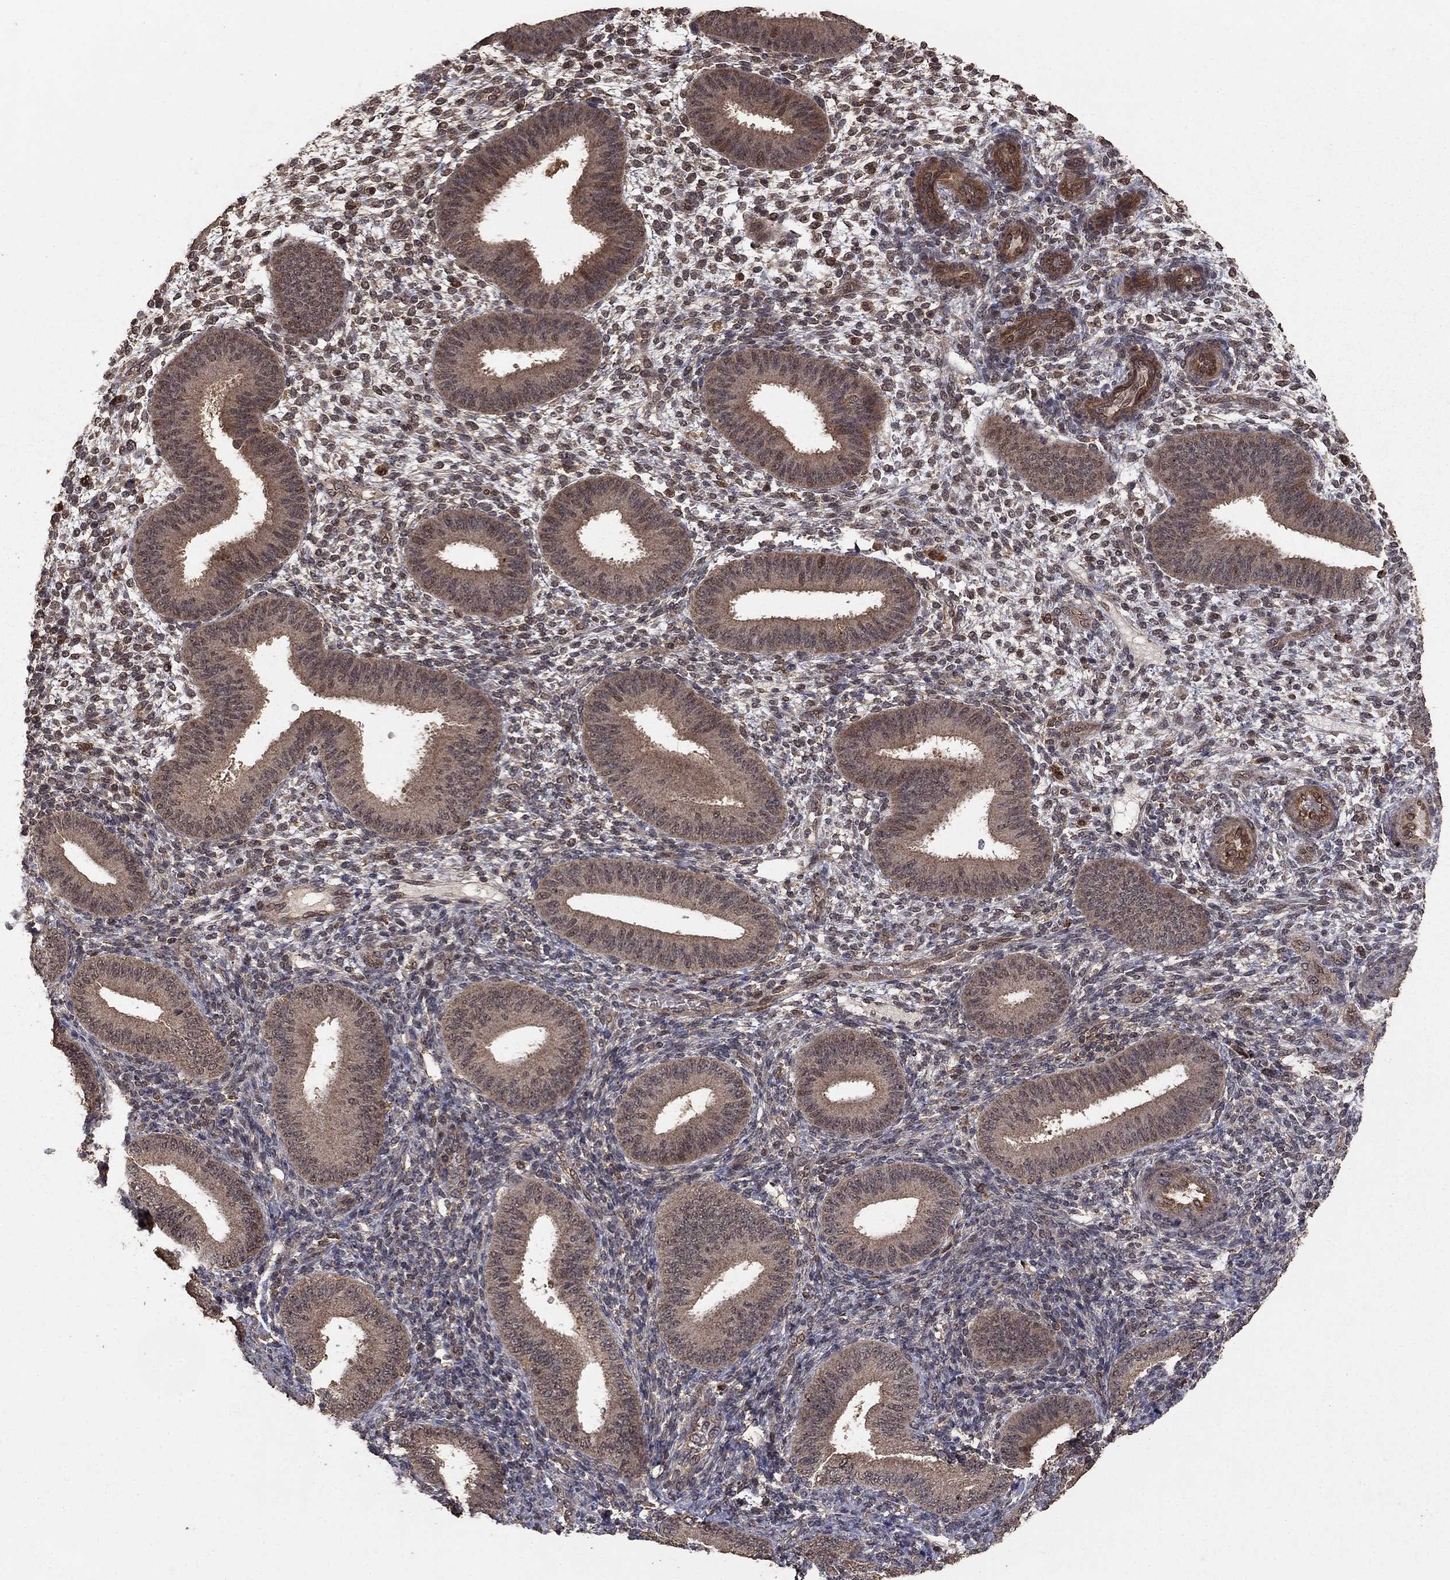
{"staining": {"intensity": "moderate", "quantity": "25%-75%", "location": "nuclear"}, "tissue": "endometrium", "cell_type": "Cells in endometrial stroma", "image_type": "normal", "snomed": [{"axis": "morphology", "description": "Normal tissue, NOS"}, {"axis": "topography", "description": "Endometrium"}], "caption": "IHC photomicrograph of normal endometrium stained for a protein (brown), which reveals medium levels of moderate nuclear staining in about 25%-75% of cells in endometrial stroma.", "gene": "PRDM1", "patient": {"sex": "female", "age": 39}}